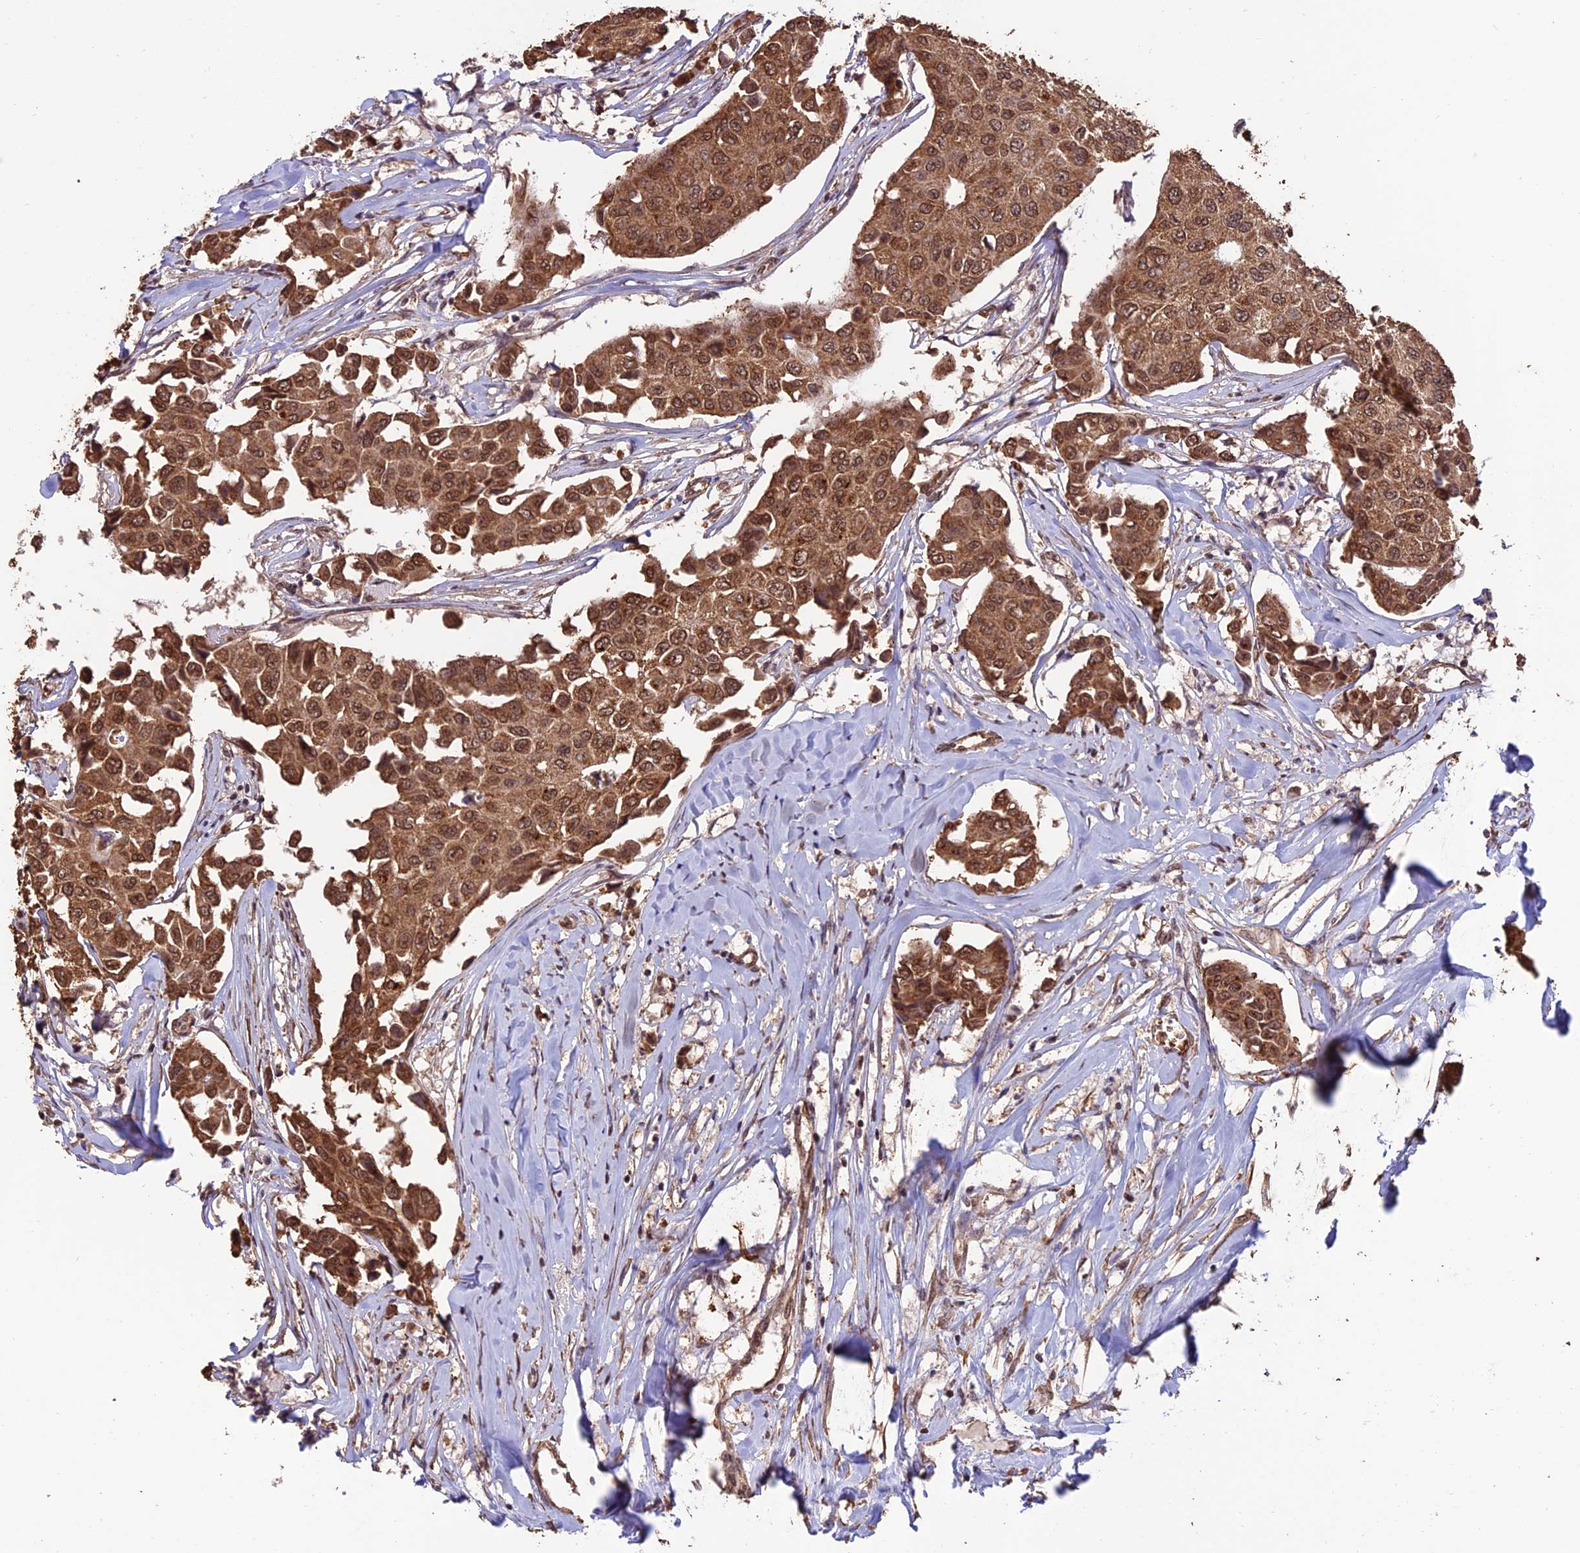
{"staining": {"intensity": "moderate", "quantity": ">75%", "location": "cytoplasmic/membranous,nuclear"}, "tissue": "breast cancer", "cell_type": "Tumor cells", "image_type": "cancer", "snomed": [{"axis": "morphology", "description": "Duct carcinoma"}, {"axis": "topography", "description": "Breast"}], "caption": "Immunohistochemistry (IHC) histopathology image of neoplastic tissue: breast cancer stained using immunohistochemistry (IHC) demonstrates medium levels of moderate protein expression localized specifically in the cytoplasmic/membranous and nuclear of tumor cells, appearing as a cytoplasmic/membranous and nuclear brown color.", "gene": "CABIN1", "patient": {"sex": "female", "age": 80}}